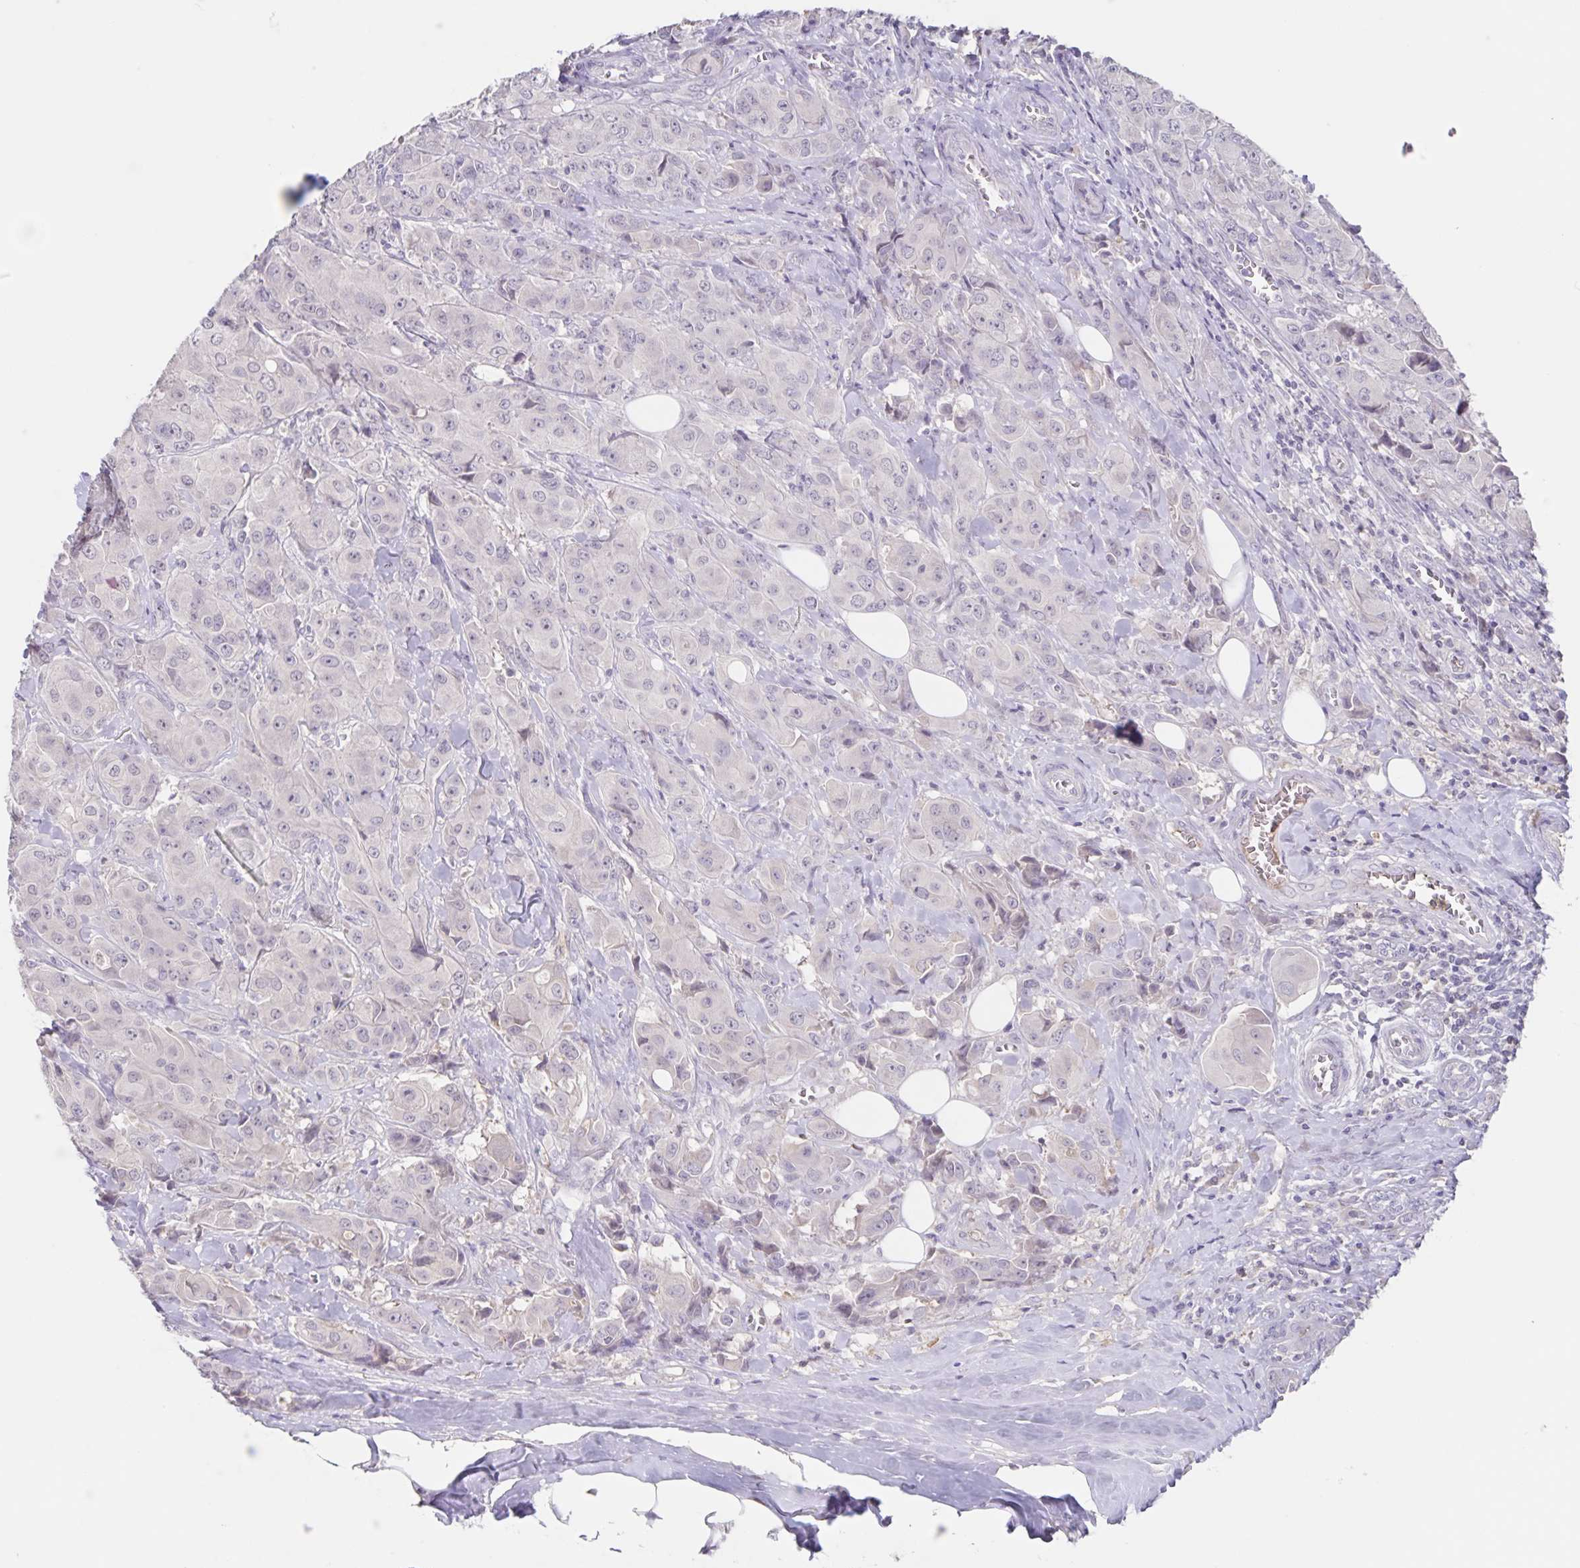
{"staining": {"intensity": "negative", "quantity": "none", "location": "none"}, "tissue": "breast cancer", "cell_type": "Tumor cells", "image_type": "cancer", "snomed": [{"axis": "morphology", "description": "Normal tissue, NOS"}, {"axis": "morphology", "description": "Duct carcinoma"}, {"axis": "topography", "description": "Breast"}], "caption": "Tumor cells are negative for protein expression in human breast cancer.", "gene": "INSL5", "patient": {"sex": "female", "age": 43}}